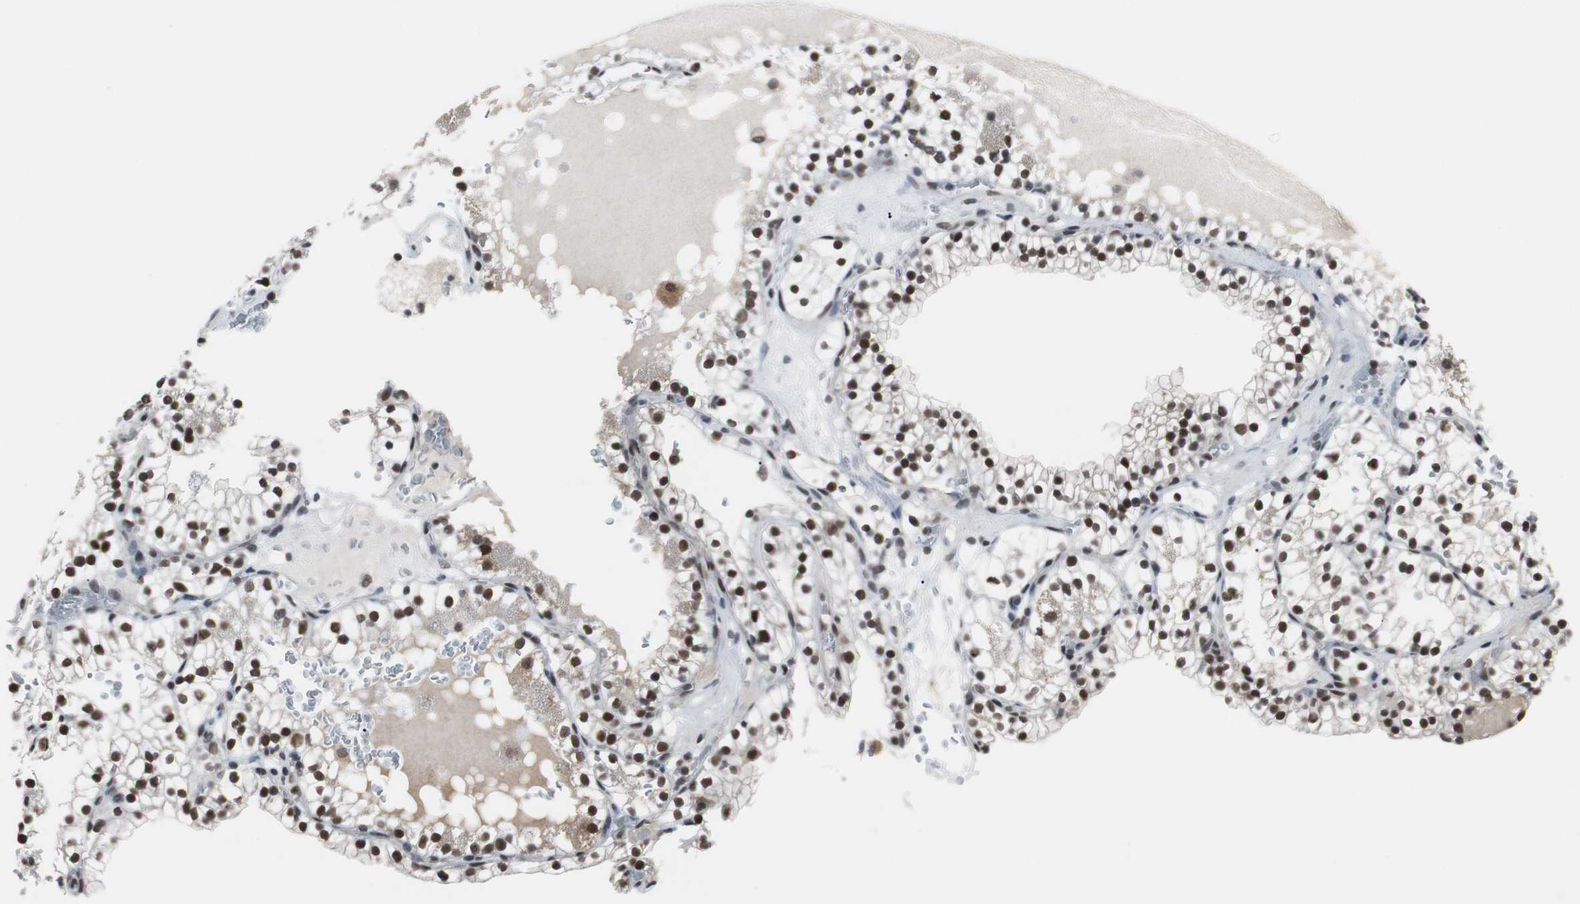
{"staining": {"intensity": "strong", "quantity": ">75%", "location": "nuclear"}, "tissue": "renal cancer", "cell_type": "Tumor cells", "image_type": "cancer", "snomed": [{"axis": "morphology", "description": "Adenocarcinoma, NOS"}, {"axis": "topography", "description": "Kidney"}], "caption": "IHC photomicrograph of neoplastic tissue: adenocarcinoma (renal) stained using IHC reveals high levels of strong protein expression localized specifically in the nuclear of tumor cells, appearing as a nuclear brown color.", "gene": "TAF7", "patient": {"sex": "female", "age": 41}}